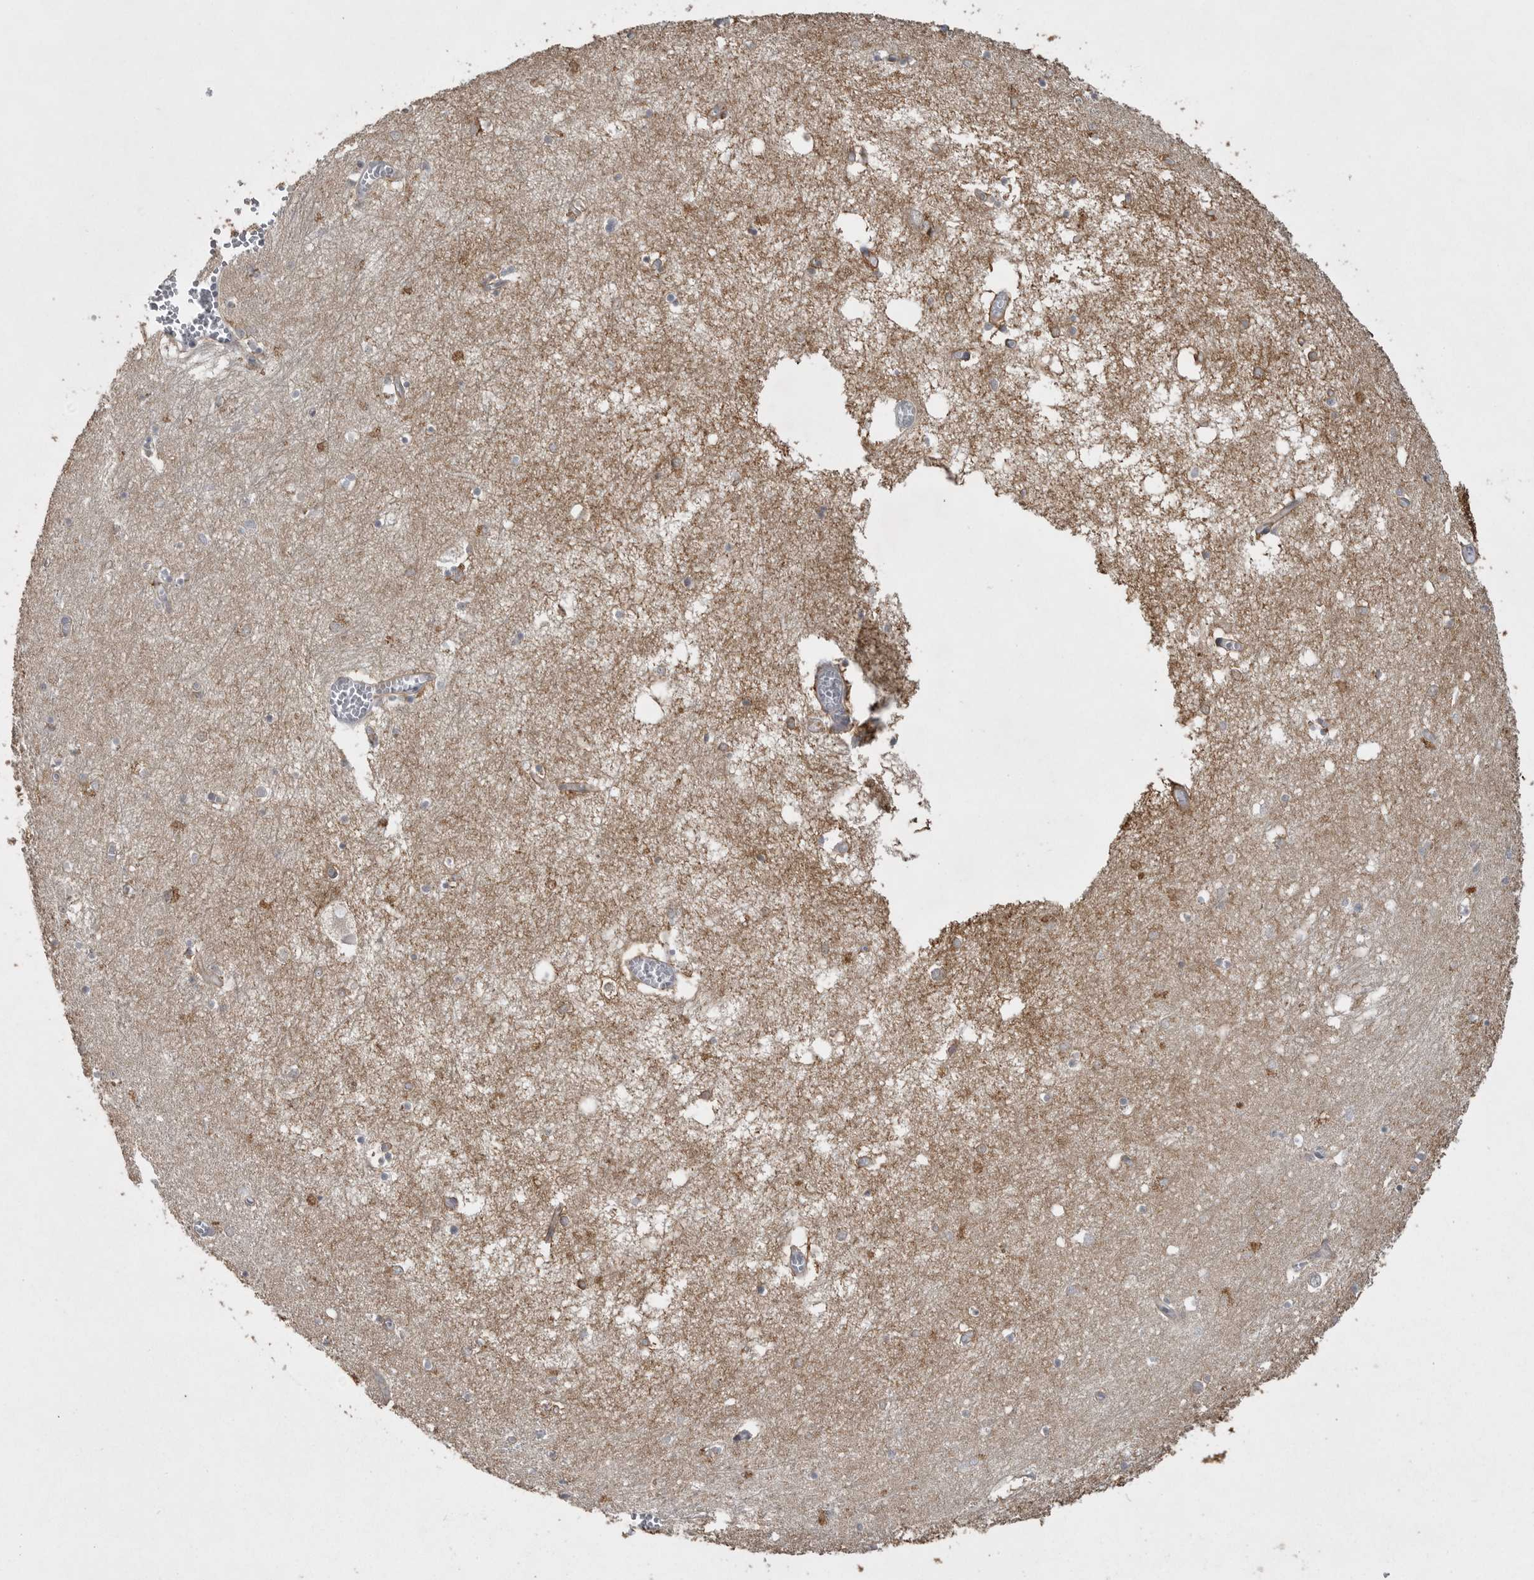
{"staining": {"intensity": "moderate", "quantity": "<25%", "location": "cytoplasmic/membranous"}, "tissue": "hippocampus", "cell_type": "Glial cells", "image_type": "normal", "snomed": [{"axis": "morphology", "description": "Normal tissue, NOS"}, {"axis": "topography", "description": "Hippocampus"}], "caption": "Brown immunohistochemical staining in benign hippocampus exhibits moderate cytoplasmic/membranous positivity in about <25% of glial cells.", "gene": "PHF13", "patient": {"sex": "male", "age": 70}}